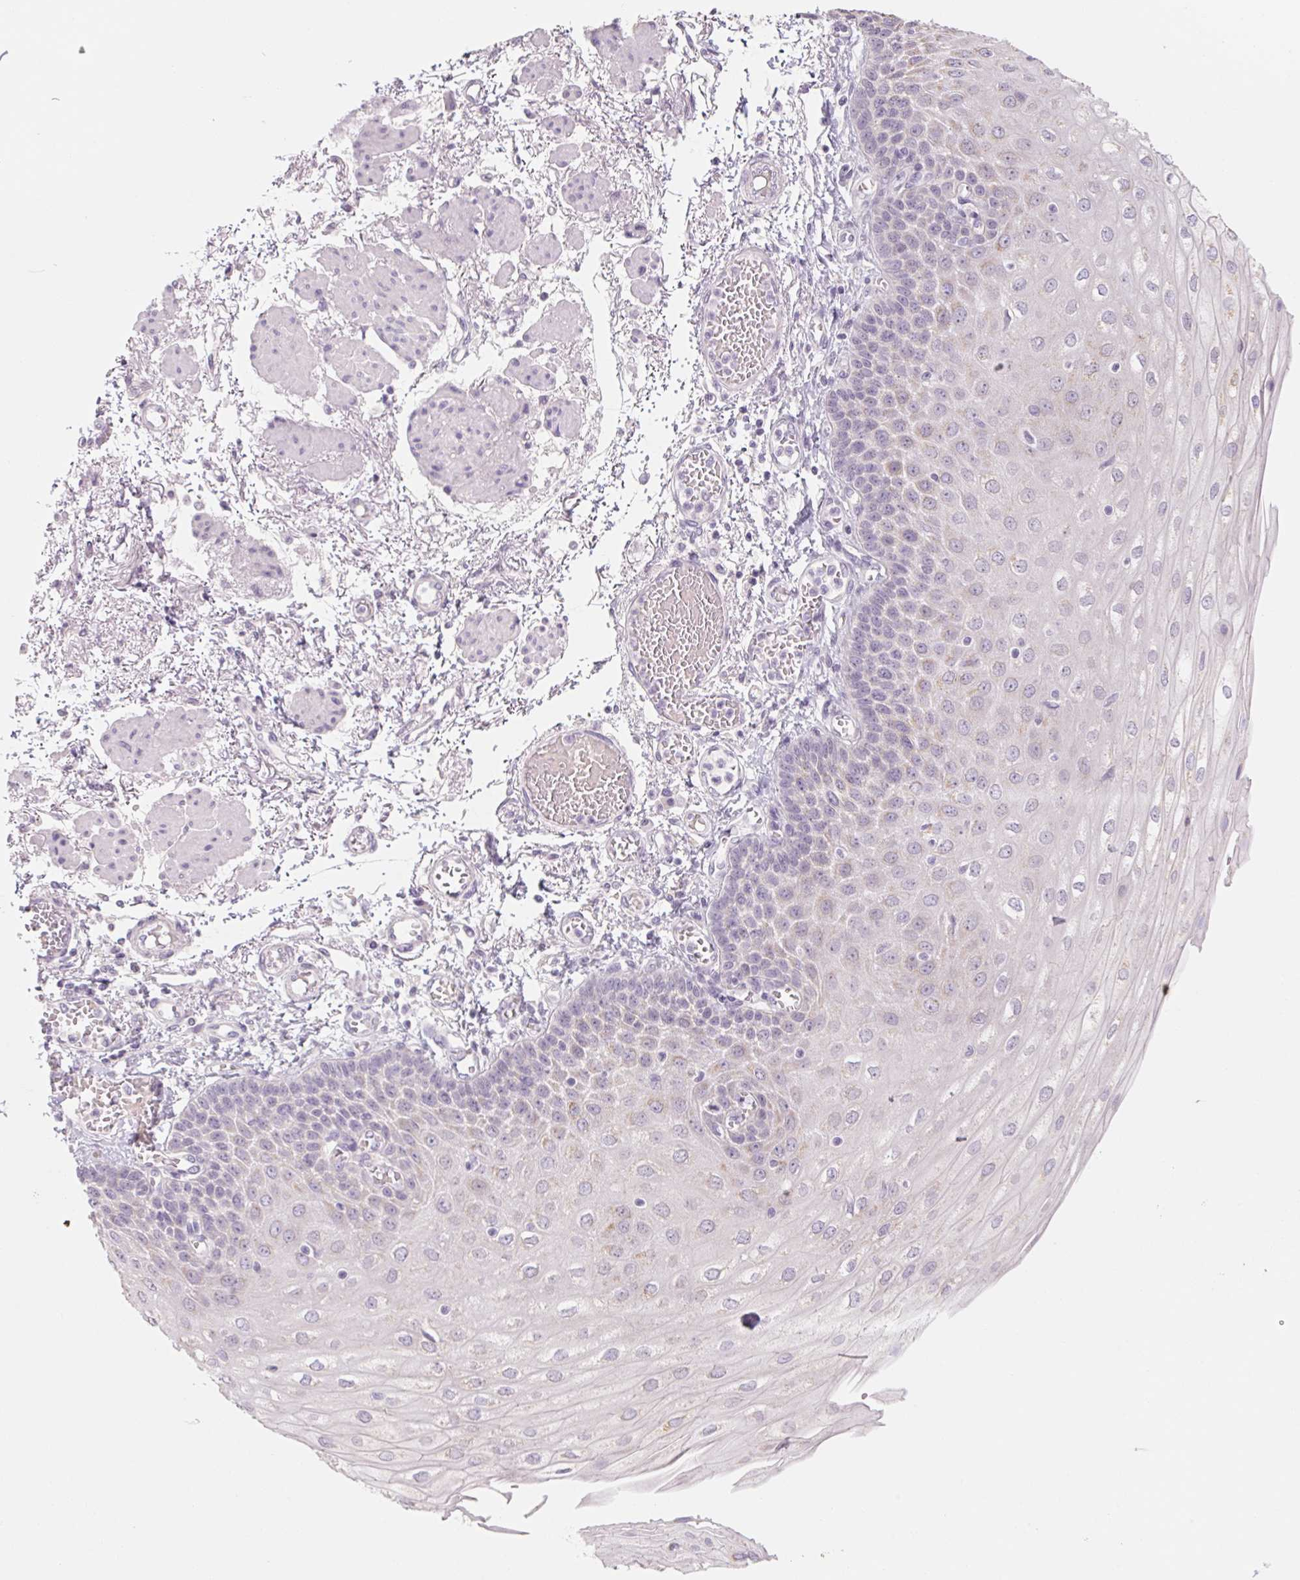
{"staining": {"intensity": "negative", "quantity": "none", "location": "none"}, "tissue": "esophagus", "cell_type": "Squamous epithelial cells", "image_type": "normal", "snomed": [{"axis": "morphology", "description": "Normal tissue, NOS"}, {"axis": "morphology", "description": "Adenocarcinoma, NOS"}, {"axis": "topography", "description": "Esophagus"}], "caption": "IHC histopathology image of benign human esophagus stained for a protein (brown), which shows no positivity in squamous epithelial cells.", "gene": "POU1F1", "patient": {"sex": "male", "age": 81}}